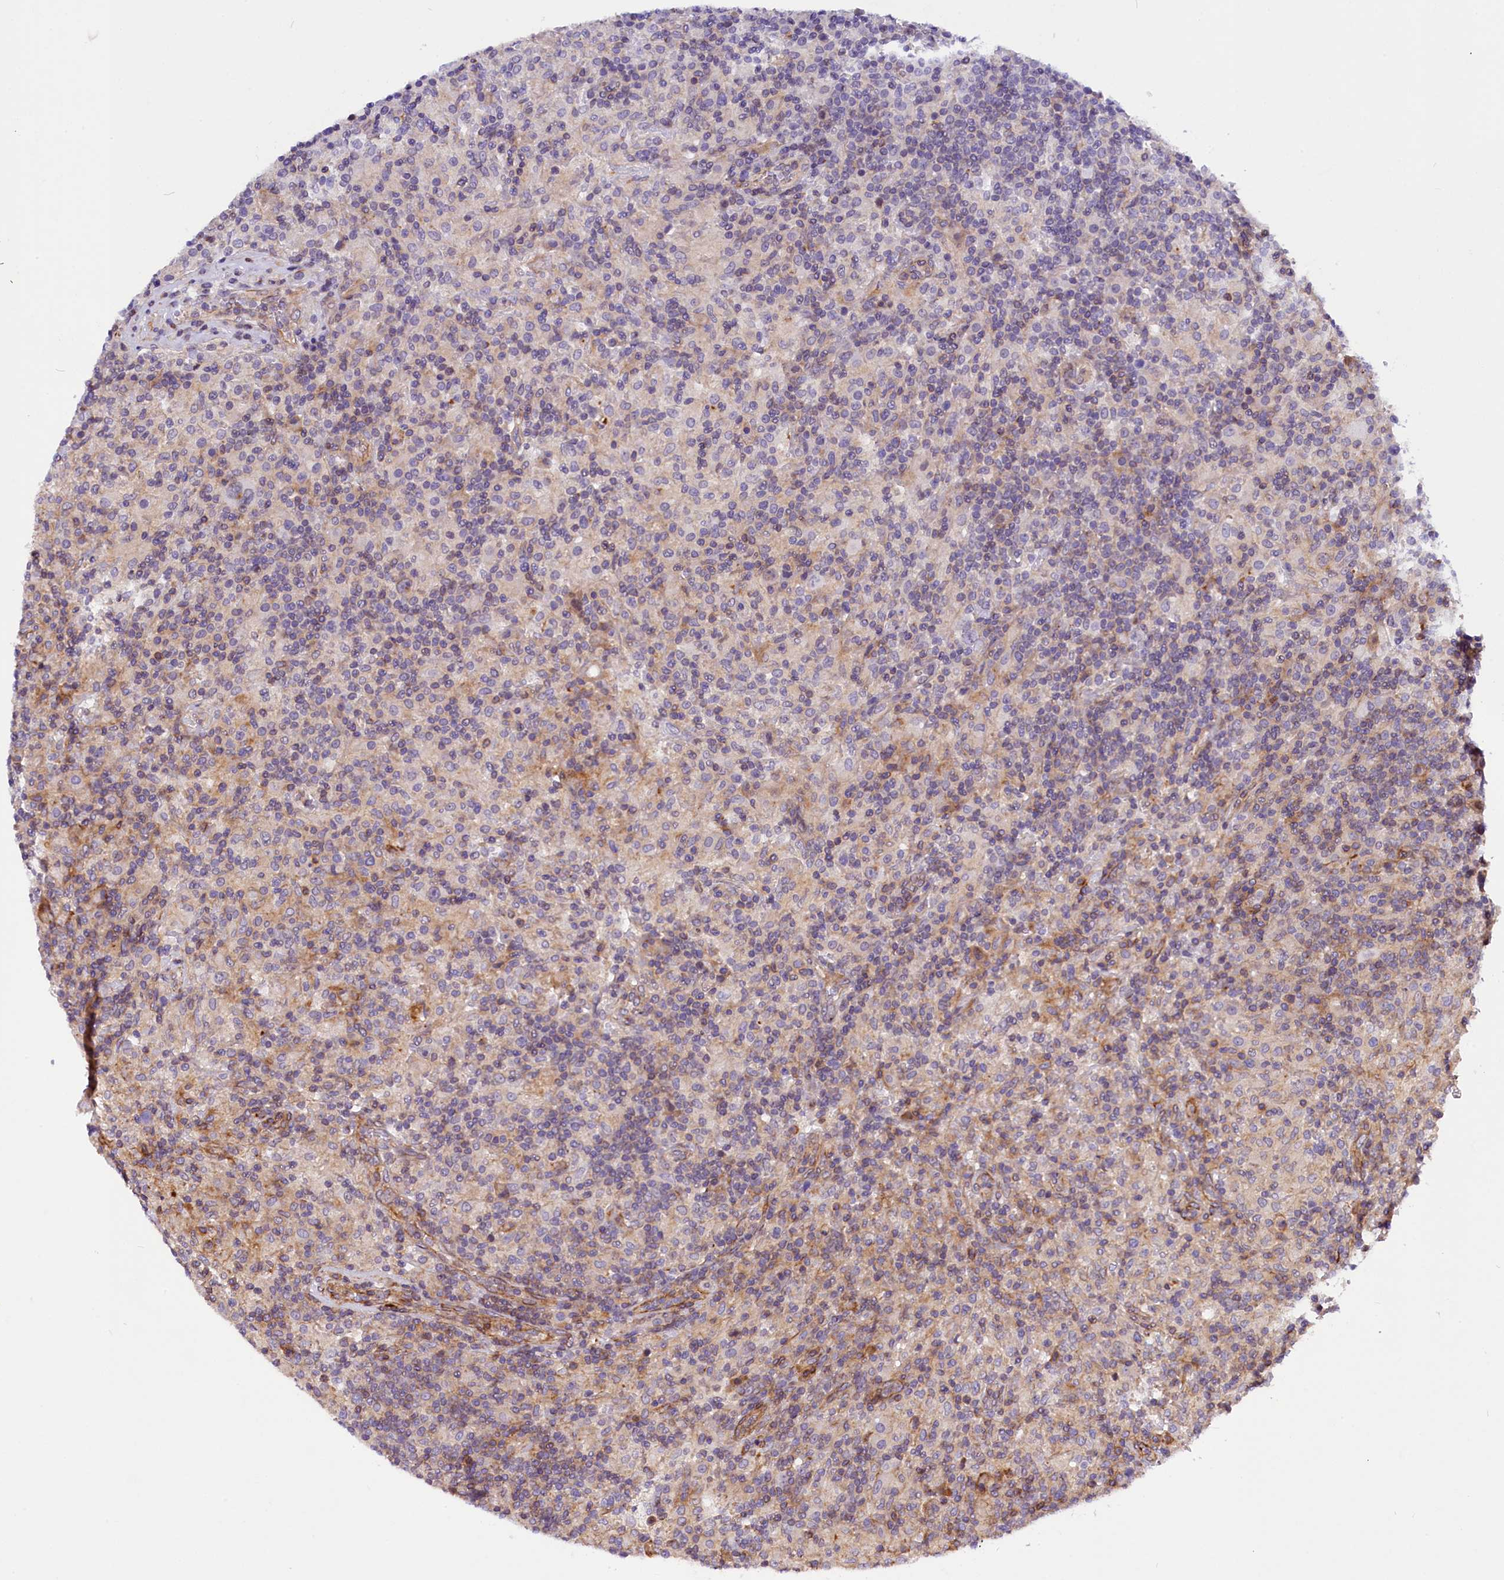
{"staining": {"intensity": "negative", "quantity": "none", "location": "none"}, "tissue": "lymphoma", "cell_type": "Tumor cells", "image_type": "cancer", "snomed": [{"axis": "morphology", "description": "Hodgkin's disease, NOS"}, {"axis": "topography", "description": "Lymph node"}], "caption": "Protein analysis of Hodgkin's disease demonstrates no significant staining in tumor cells.", "gene": "MED20", "patient": {"sex": "male", "age": 70}}